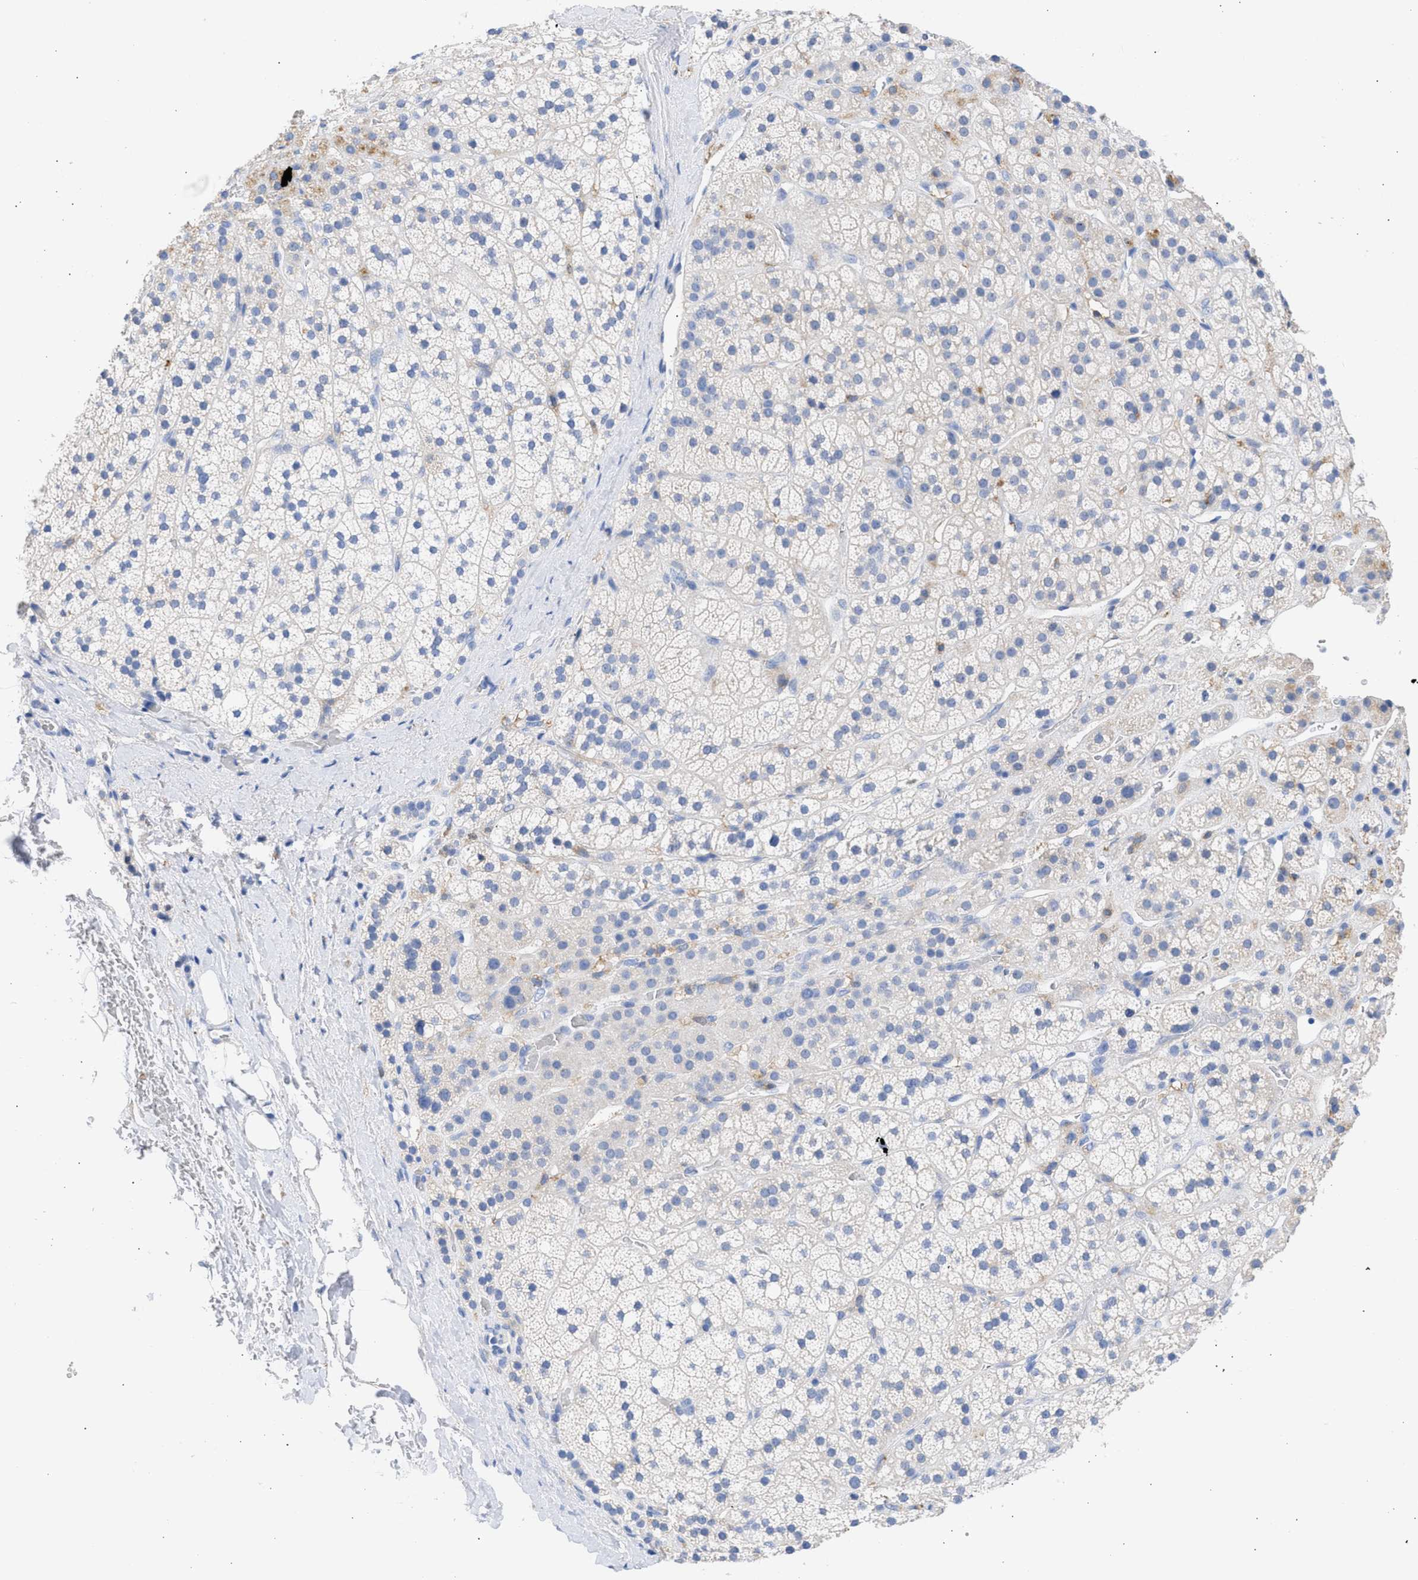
{"staining": {"intensity": "negative", "quantity": "none", "location": "none"}, "tissue": "adrenal gland", "cell_type": "Glandular cells", "image_type": "normal", "snomed": [{"axis": "morphology", "description": "Normal tissue, NOS"}, {"axis": "topography", "description": "Adrenal gland"}], "caption": "Histopathology image shows no significant protein expression in glandular cells of normal adrenal gland.", "gene": "RSPH1", "patient": {"sex": "male", "age": 56}}